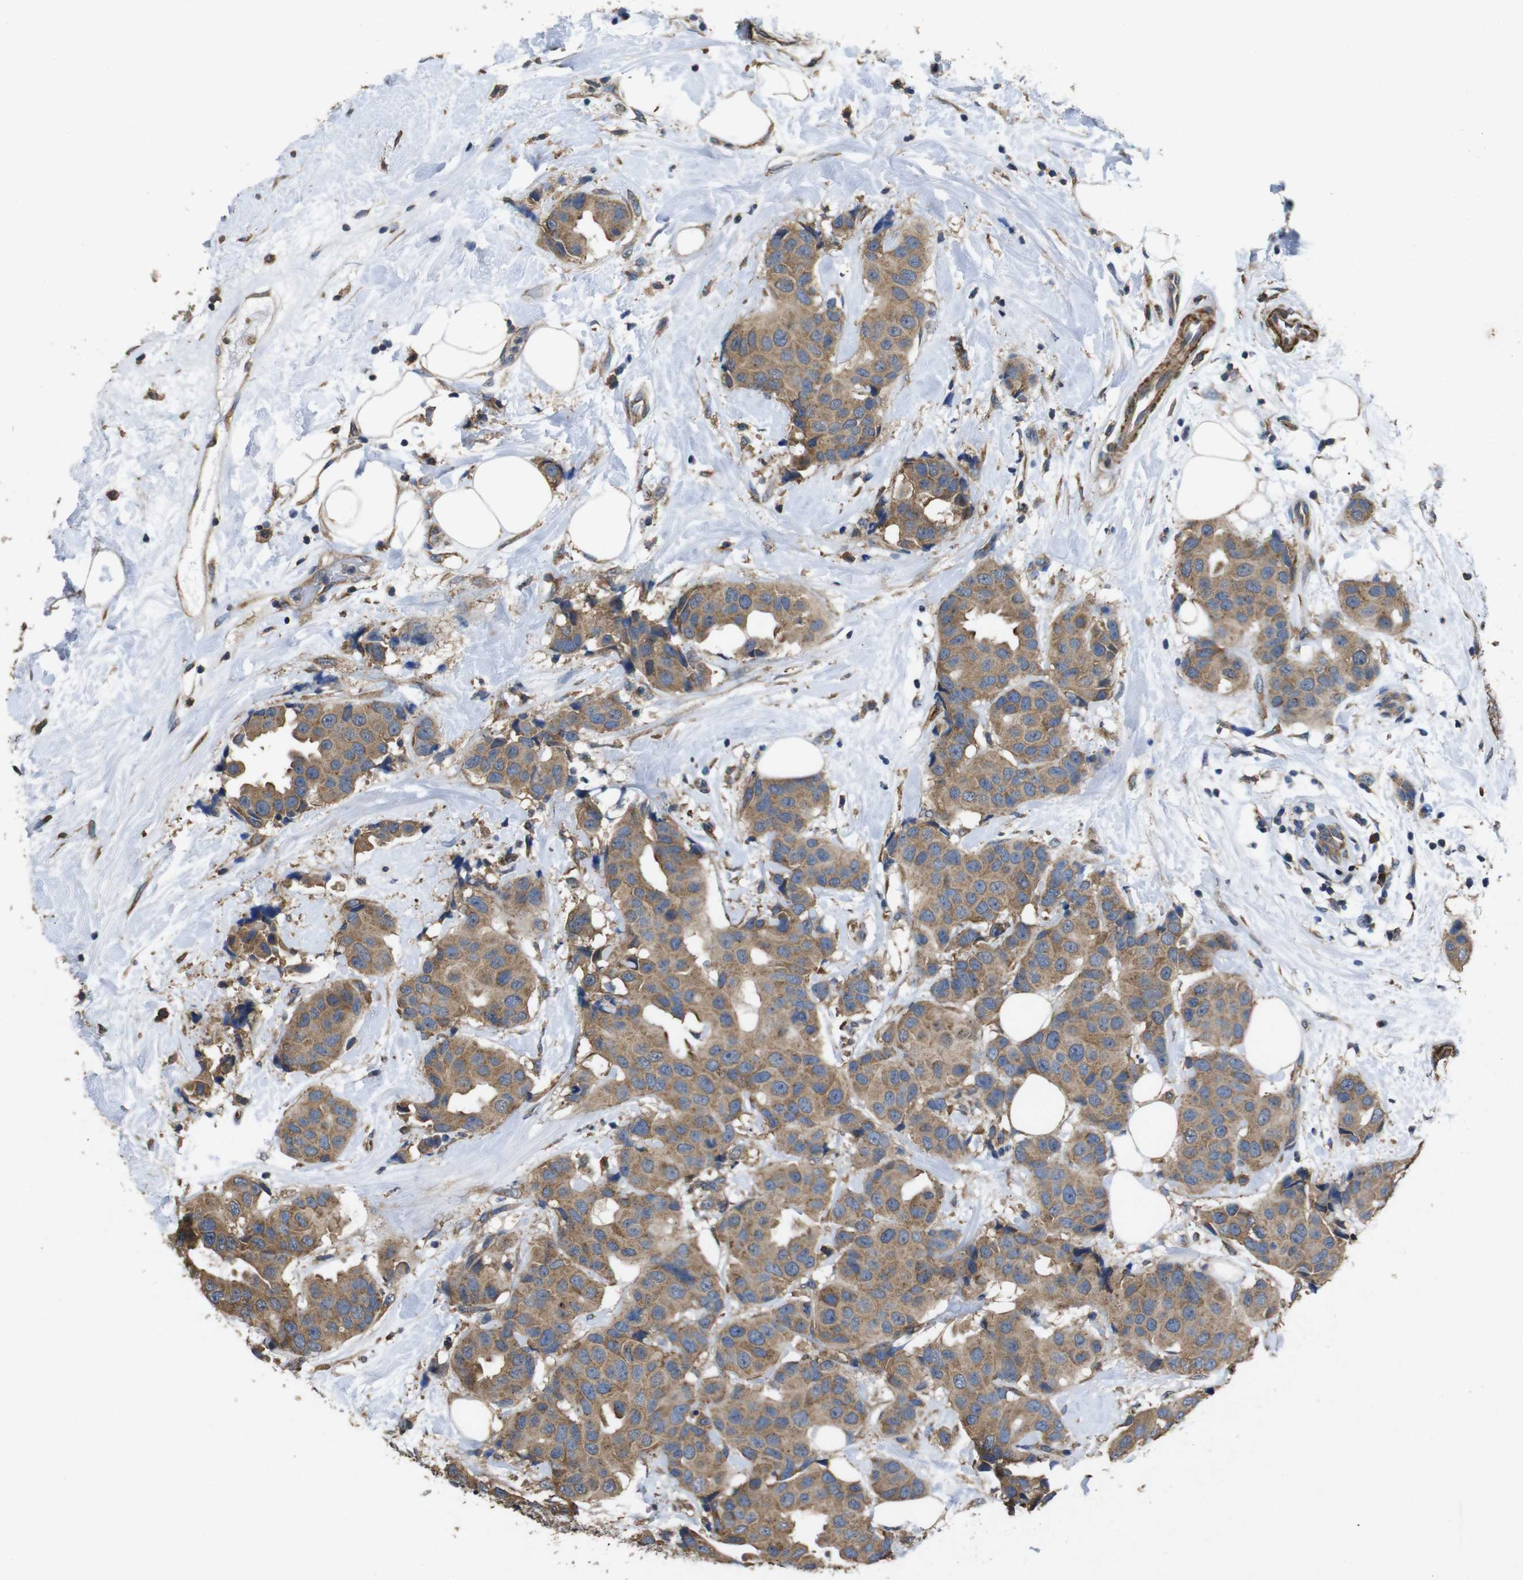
{"staining": {"intensity": "moderate", "quantity": ">75%", "location": "cytoplasmic/membranous"}, "tissue": "breast cancer", "cell_type": "Tumor cells", "image_type": "cancer", "snomed": [{"axis": "morphology", "description": "Normal tissue, NOS"}, {"axis": "morphology", "description": "Duct carcinoma"}, {"axis": "topography", "description": "Breast"}], "caption": "Breast infiltrating ductal carcinoma stained with a brown dye displays moderate cytoplasmic/membranous positive expression in about >75% of tumor cells.", "gene": "BNIP3", "patient": {"sex": "female", "age": 39}}